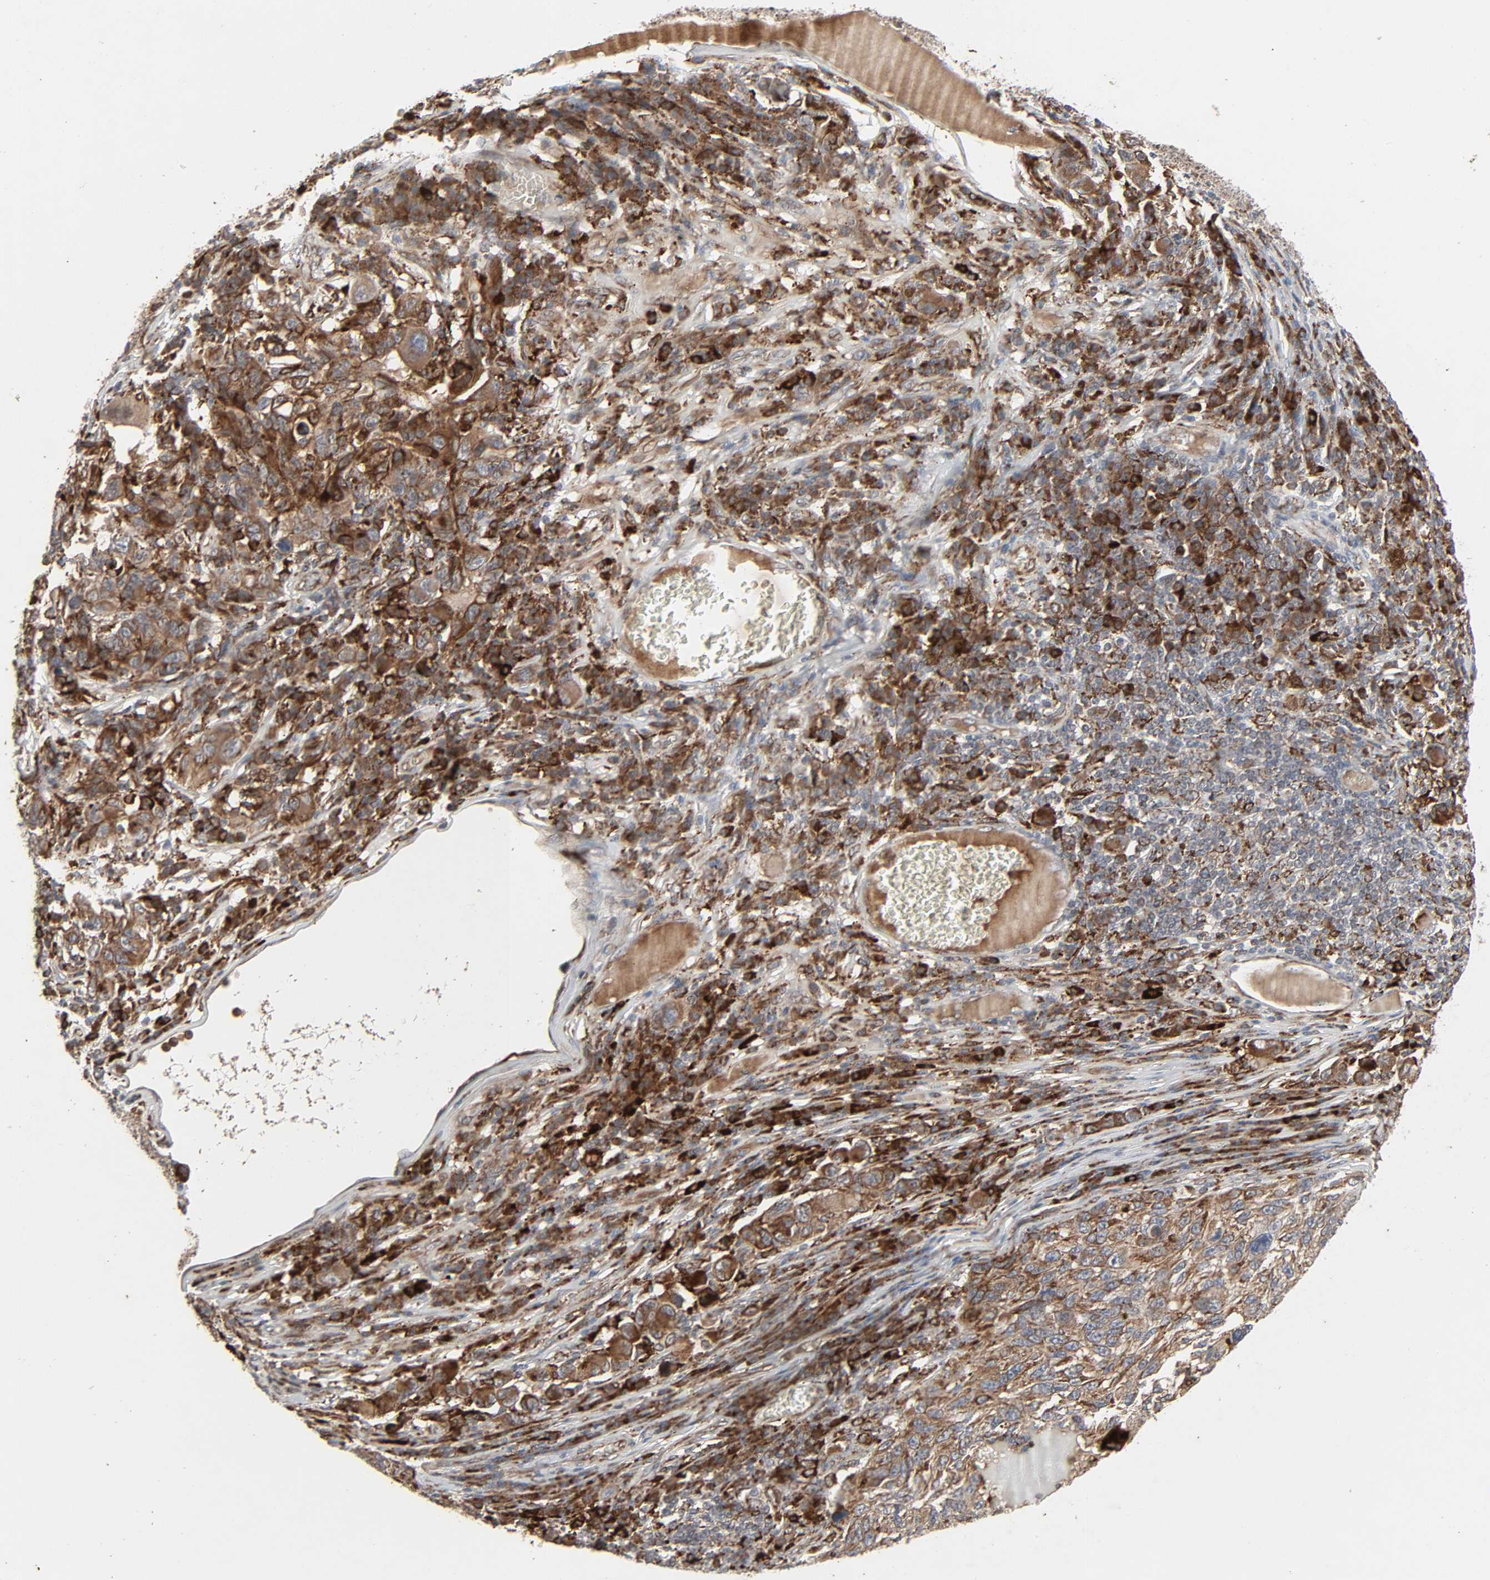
{"staining": {"intensity": "moderate", "quantity": ">75%", "location": "cytoplasmic/membranous"}, "tissue": "melanoma", "cell_type": "Tumor cells", "image_type": "cancer", "snomed": [{"axis": "morphology", "description": "Malignant melanoma, NOS"}, {"axis": "topography", "description": "Skin"}], "caption": "Human malignant melanoma stained with a protein marker reveals moderate staining in tumor cells.", "gene": "ADCY4", "patient": {"sex": "male", "age": 53}}